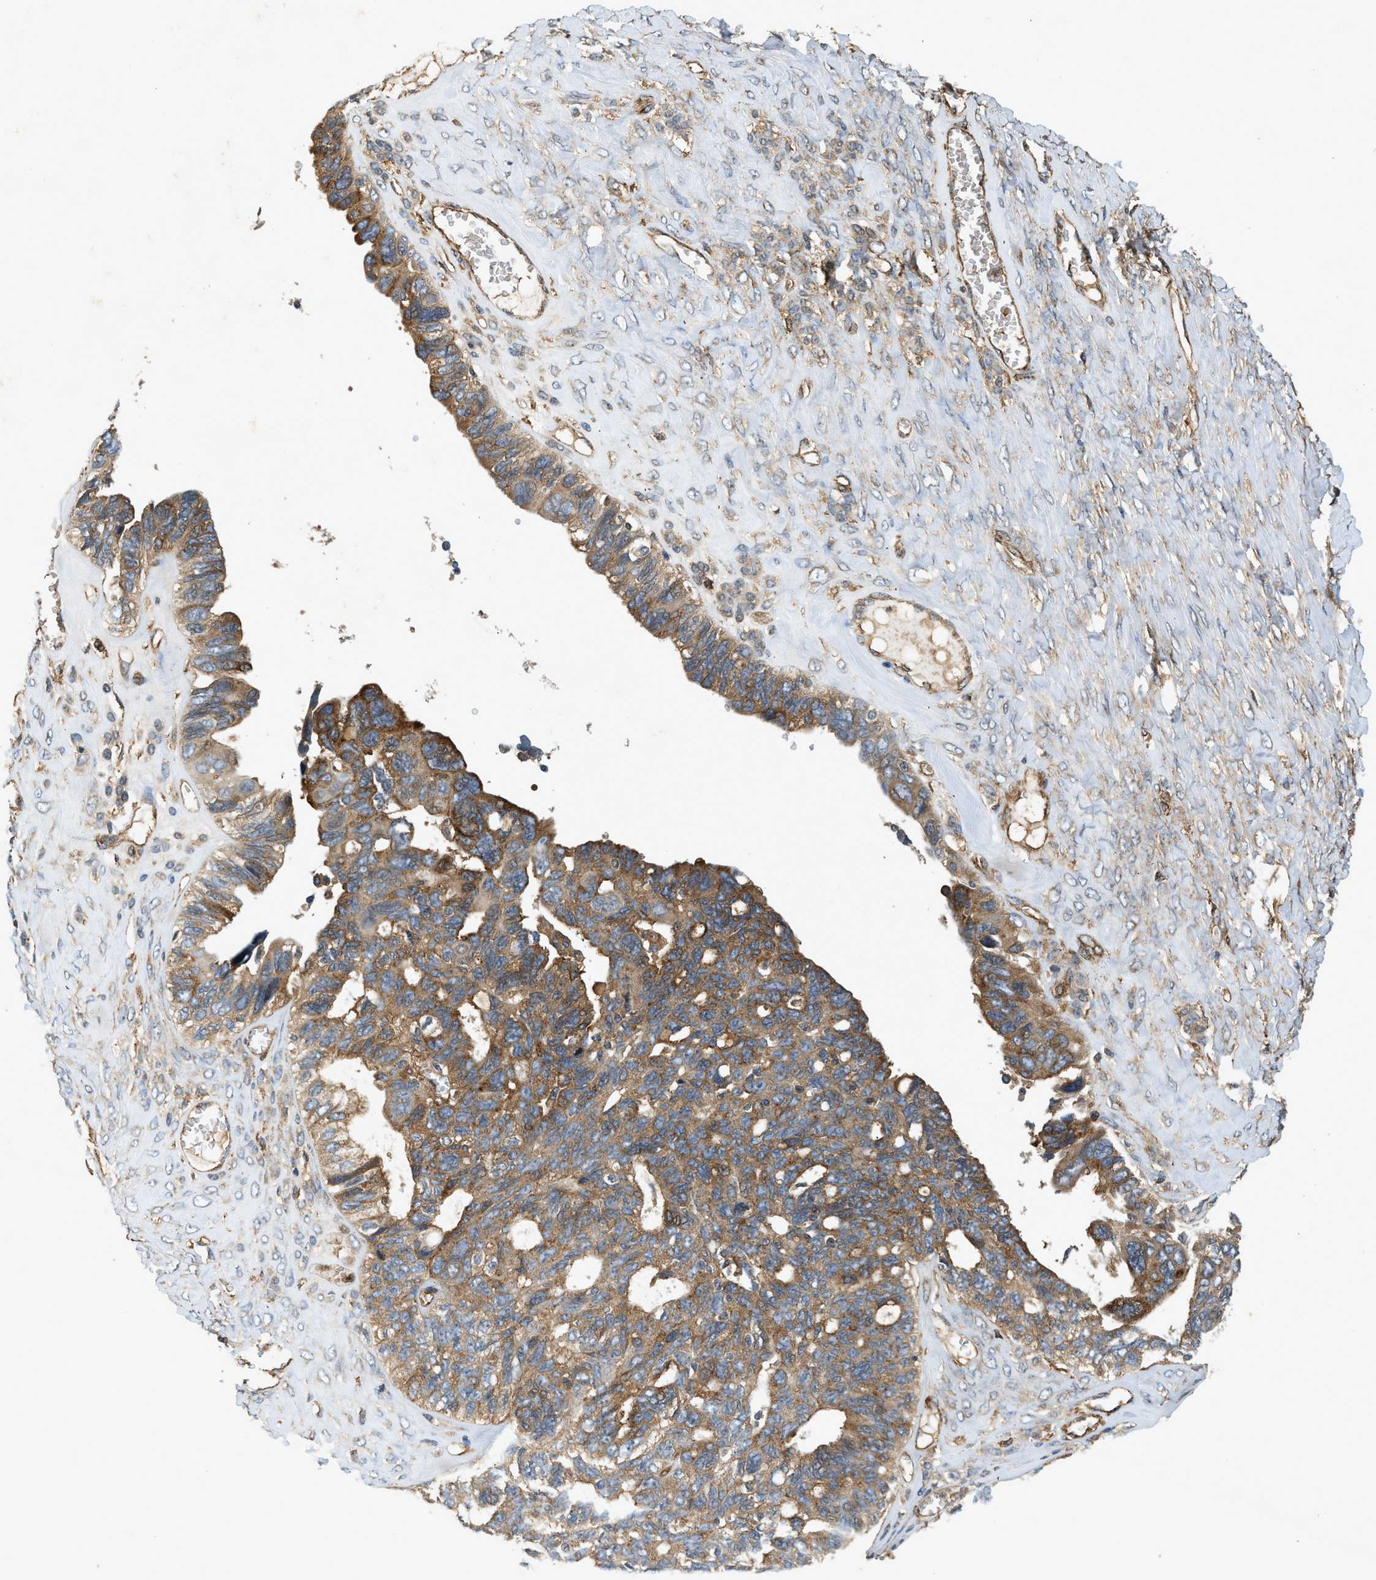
{"staining": {"intensity": "moderate", "quantity": ">75%", "location": "cytoplasmic/membranous"}, "tissue": "ovarian cancer", "cell_type": "Tumor cells", "image_type": "cancer", "snomed": [{"axis": "morphology", "description": "Cystadenocarcinoma, serous, NOS"}, {"axis": "topography", "description": "Ovary"}], "caption": "Moderate cytoplasmic/membranous staining for a protein is seen in approximately >75% of tumor cells of ovarian cancer using IHC.", "gene": "HIP1", "patient": {"sex": "female", "age": 79}}